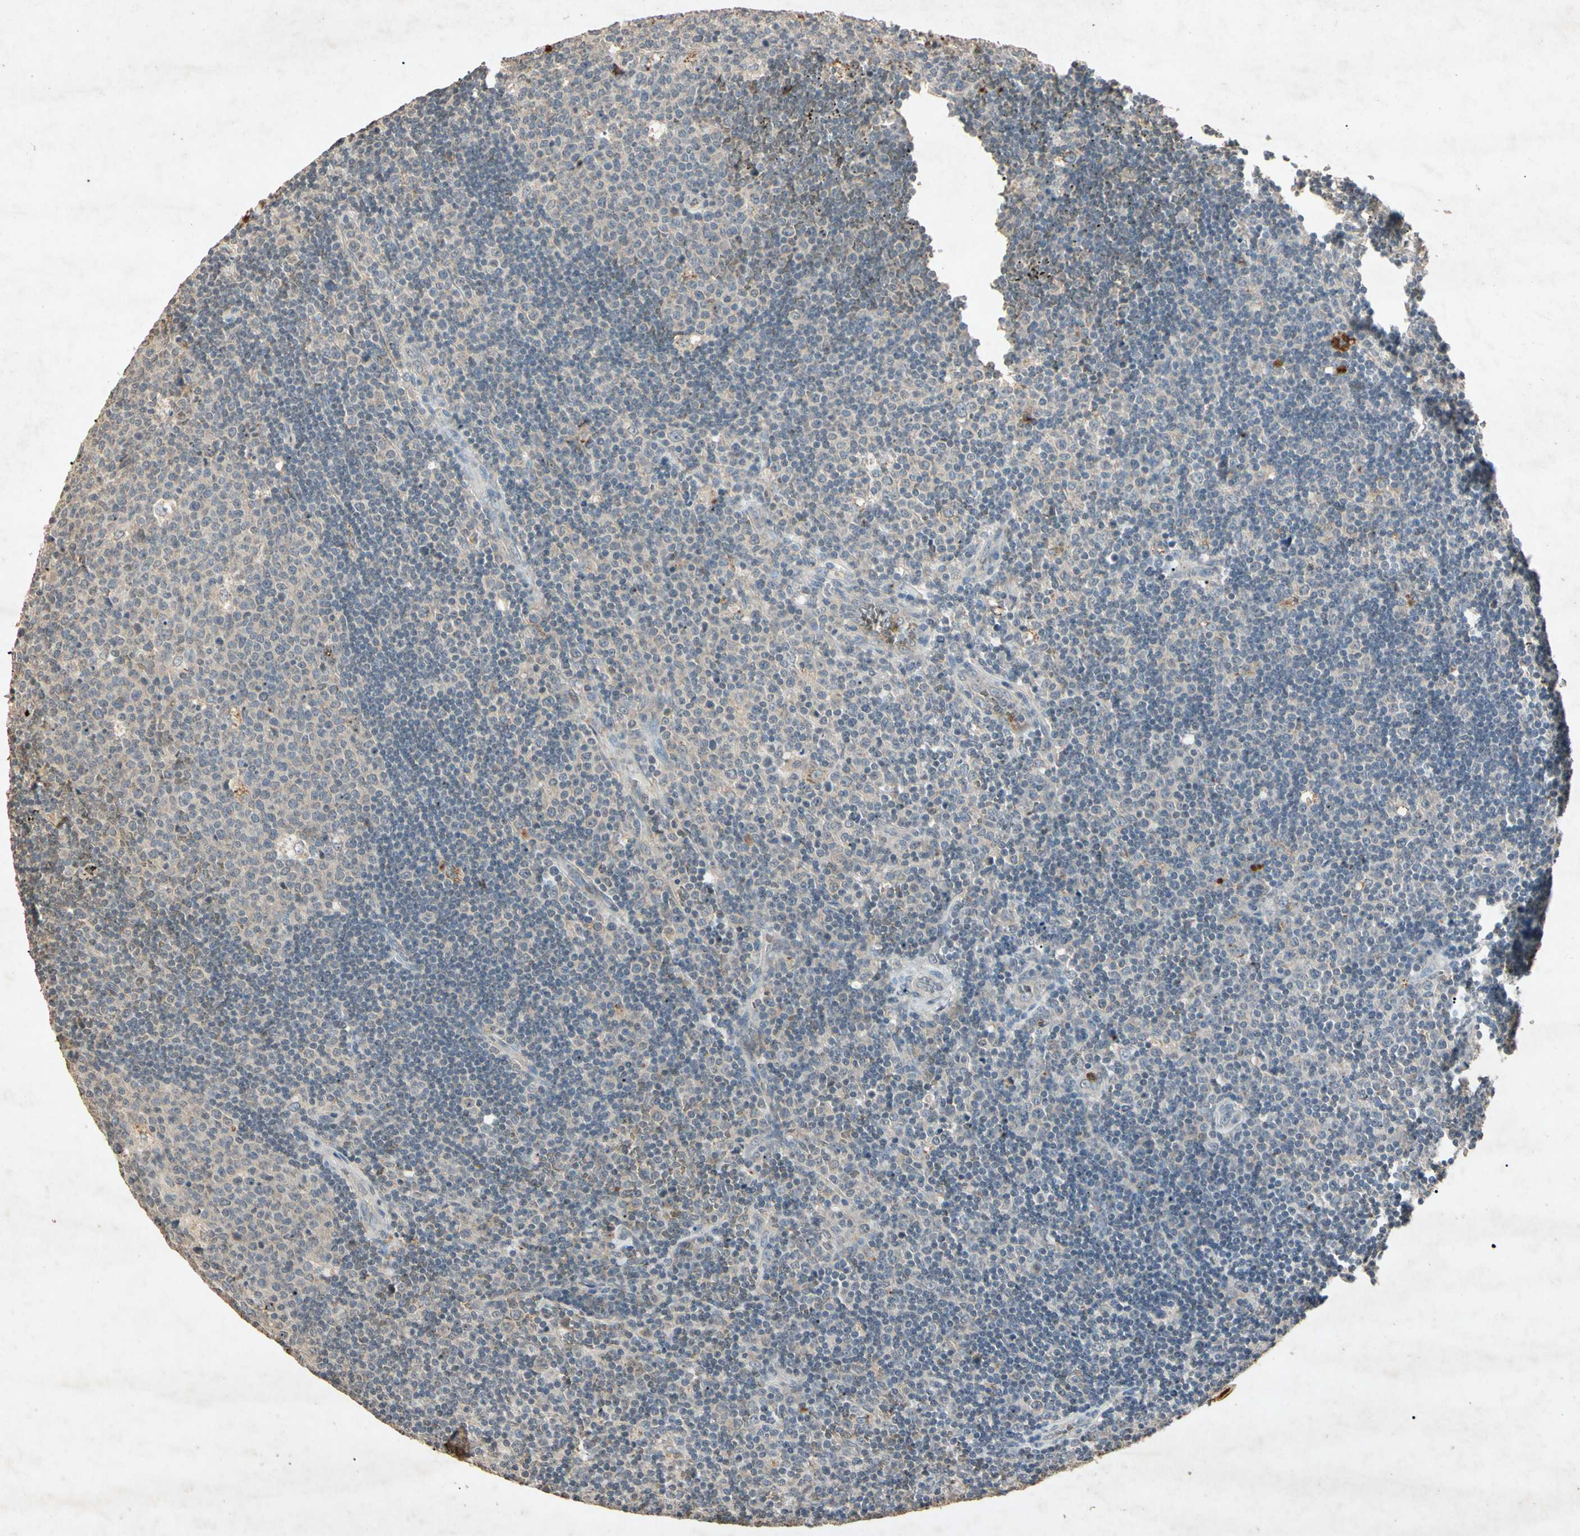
{"staining": {"intensity": "negative", "quantity": "none", "location": "none"}, "tissue": "lymph node", "cell_type": "Germinal center cells", "image_type": "normal", "snomed": [{"axis": "morphology", "description": "Normal tissue, NOS"}, {"axis": "topography", "description": "Lymph node"}, {"axis": "topography", "description": "Salivary gland"}], "caption": "Lymph node stained for a protein using IHC shows no expression germinal center cells.", "gene": "MSRB1", "patient": {"sex": "male", "age": 8}}